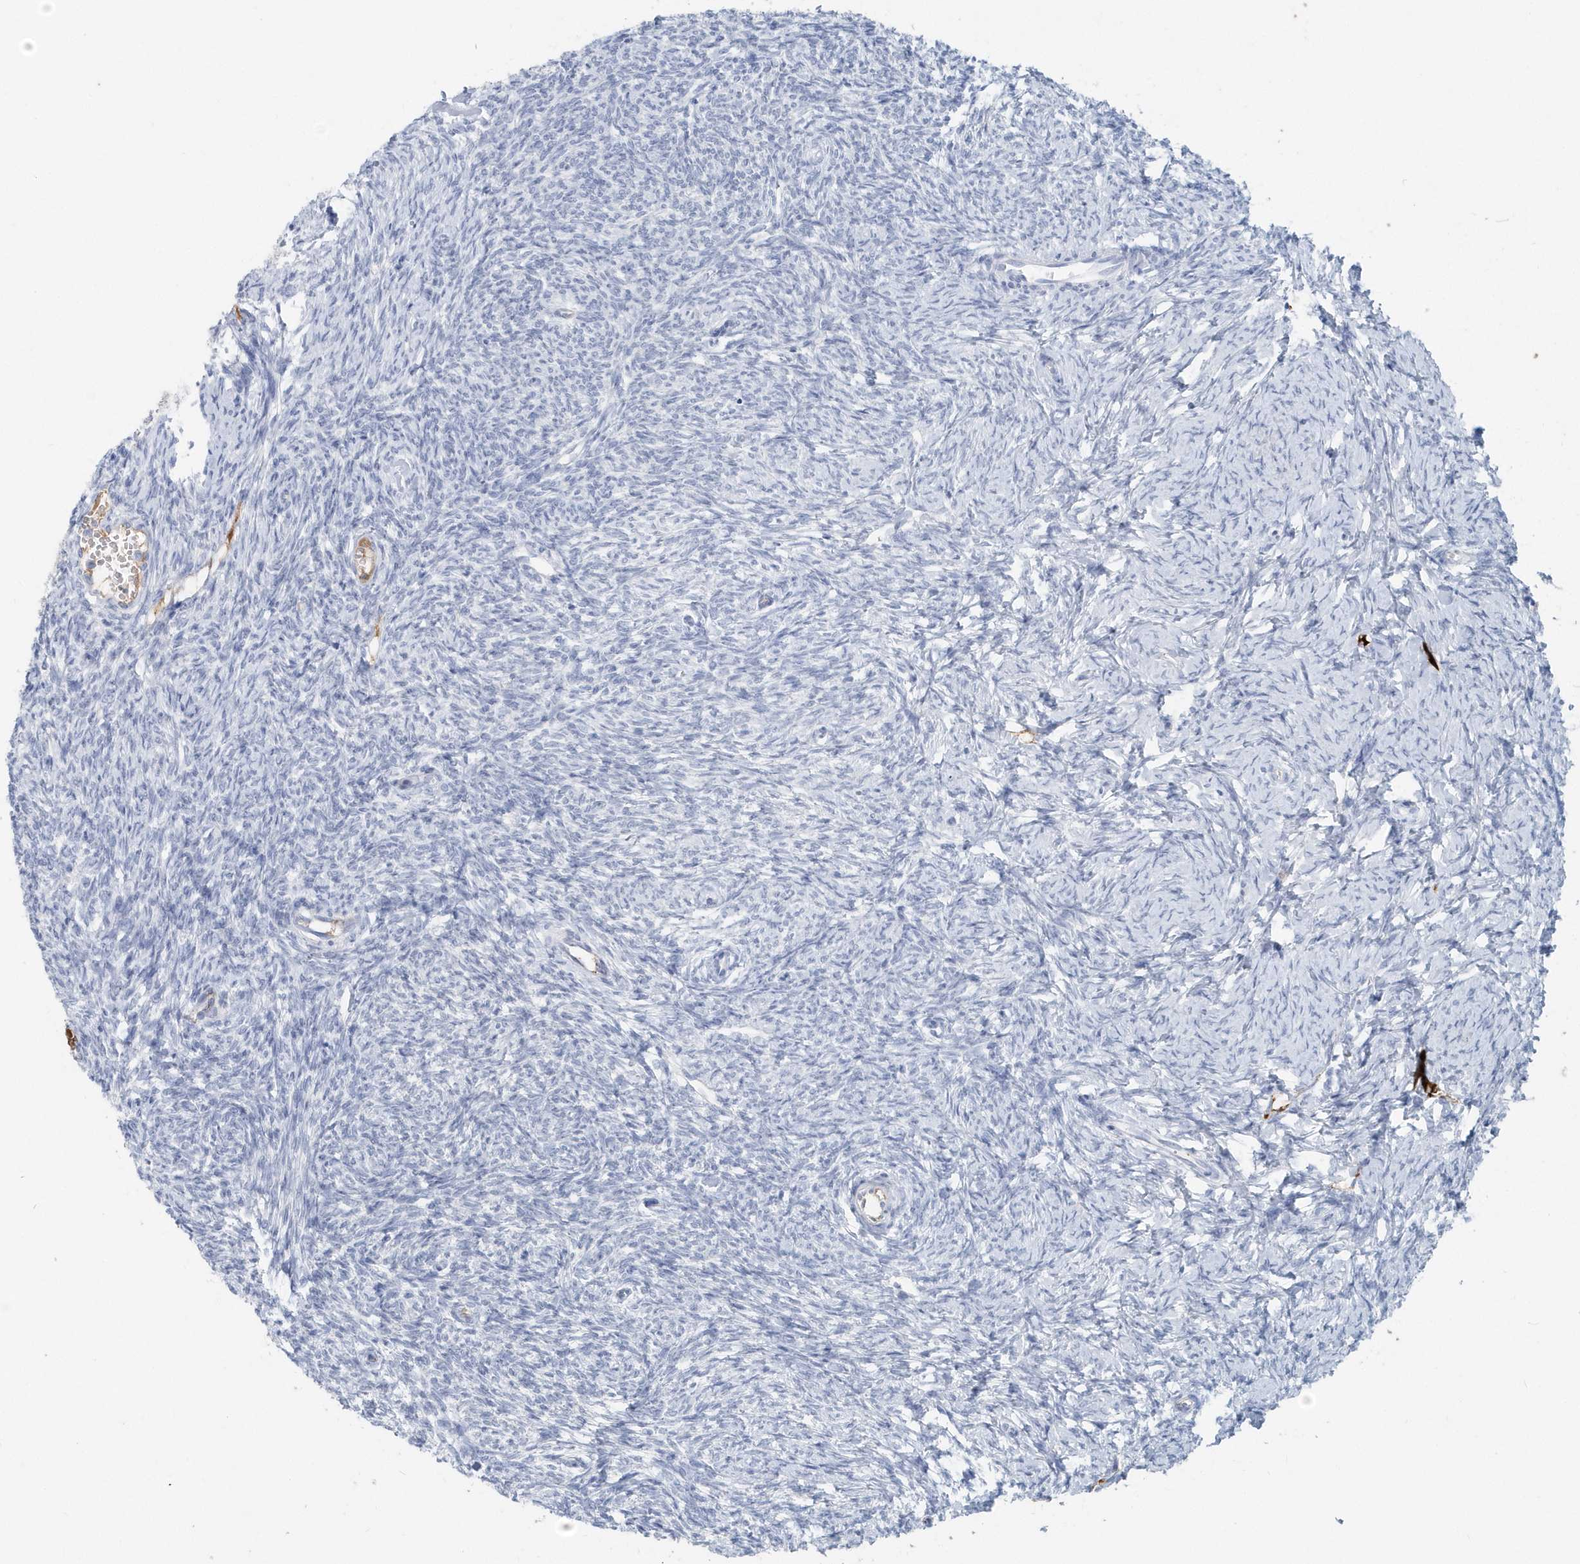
{"staining": {"intensity": "negative", "quantity": "none", "location": "none"}, "tissue": "ovary", "cell_type": "Ovarian stroma cells", "image_type": "normal", "snomed": [{"axis": "morphology", "description": "Normal tissue, NOS"}, {"axis": "morphology", "description": "Cyst, NOS"}, {"axis": "topography", "description": "Ovary"}], "caption": "IHC micrograph of unremarkable ovary: ovary stained with DAB (3,3'-diaminobenzidine) exhibits no significant protein staining in ovarian stroma cells. The staining is performed using DAB (3,3'-diaminobenzidine) brown chromogen with nuclei counter-stained in using hematoxylin.", "gene": "JCHAIN", "patient": {"sex": "female", "age": 33}}